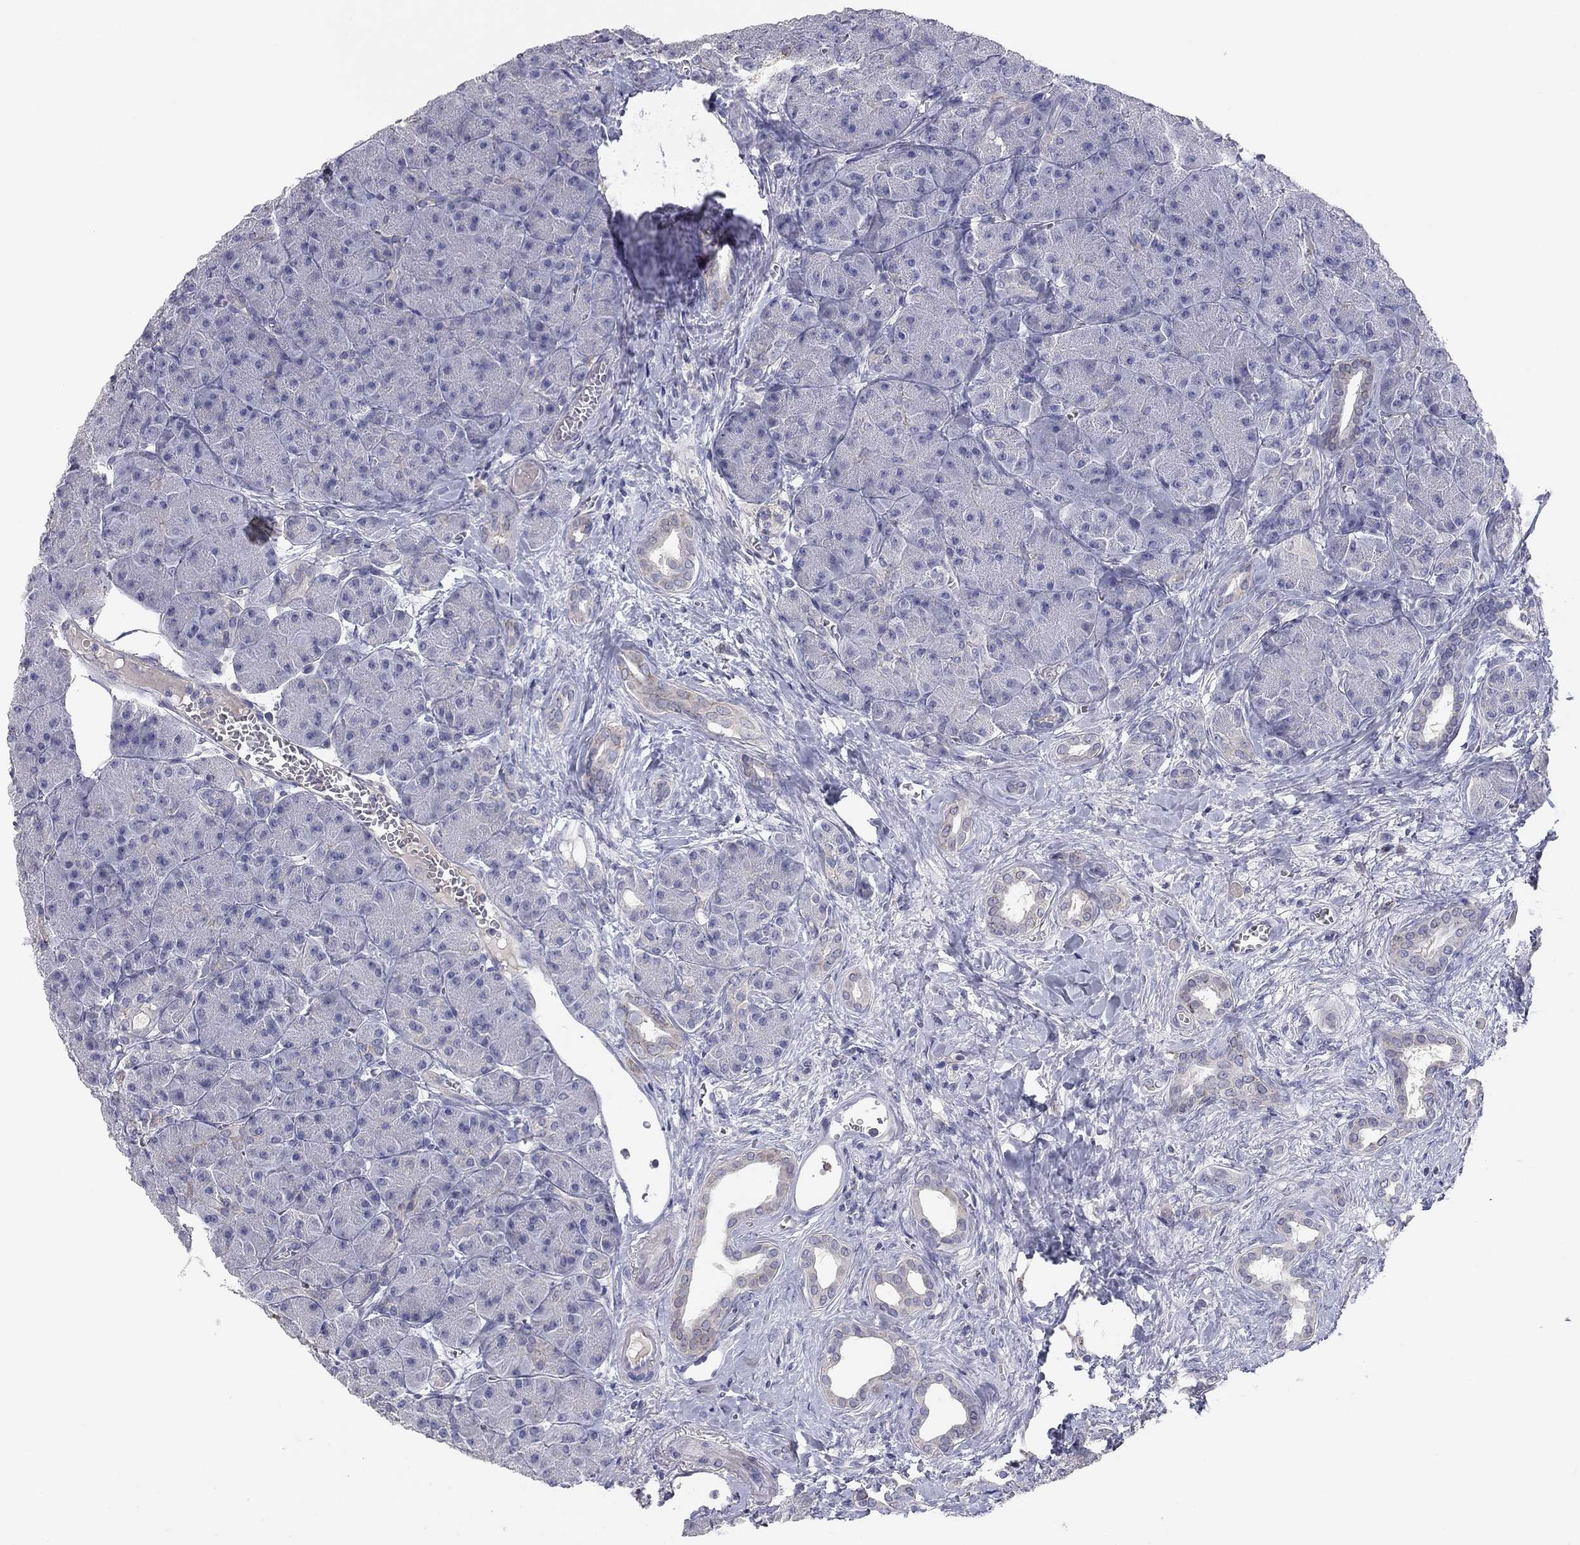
{"staining": {"intensity": "negative", "quantity": "none", "location": "none"}, "tissue": "pancreas", "cell_type": "Exocrine glandular cells", "image_type": "normal", "snomed": [{"axis": "morphology", "description": "Normal tissue, NOS"}, {"axis": "topography", "description": "Pancreas"}], "caption": "The micrograph shows no significant expression in exocrine glandular cells of pancreas. (DAB IHC with hematoxylin counter stain).", "gene": "SEPTIN3", "patient": {"sex": "male", "age": 61}}